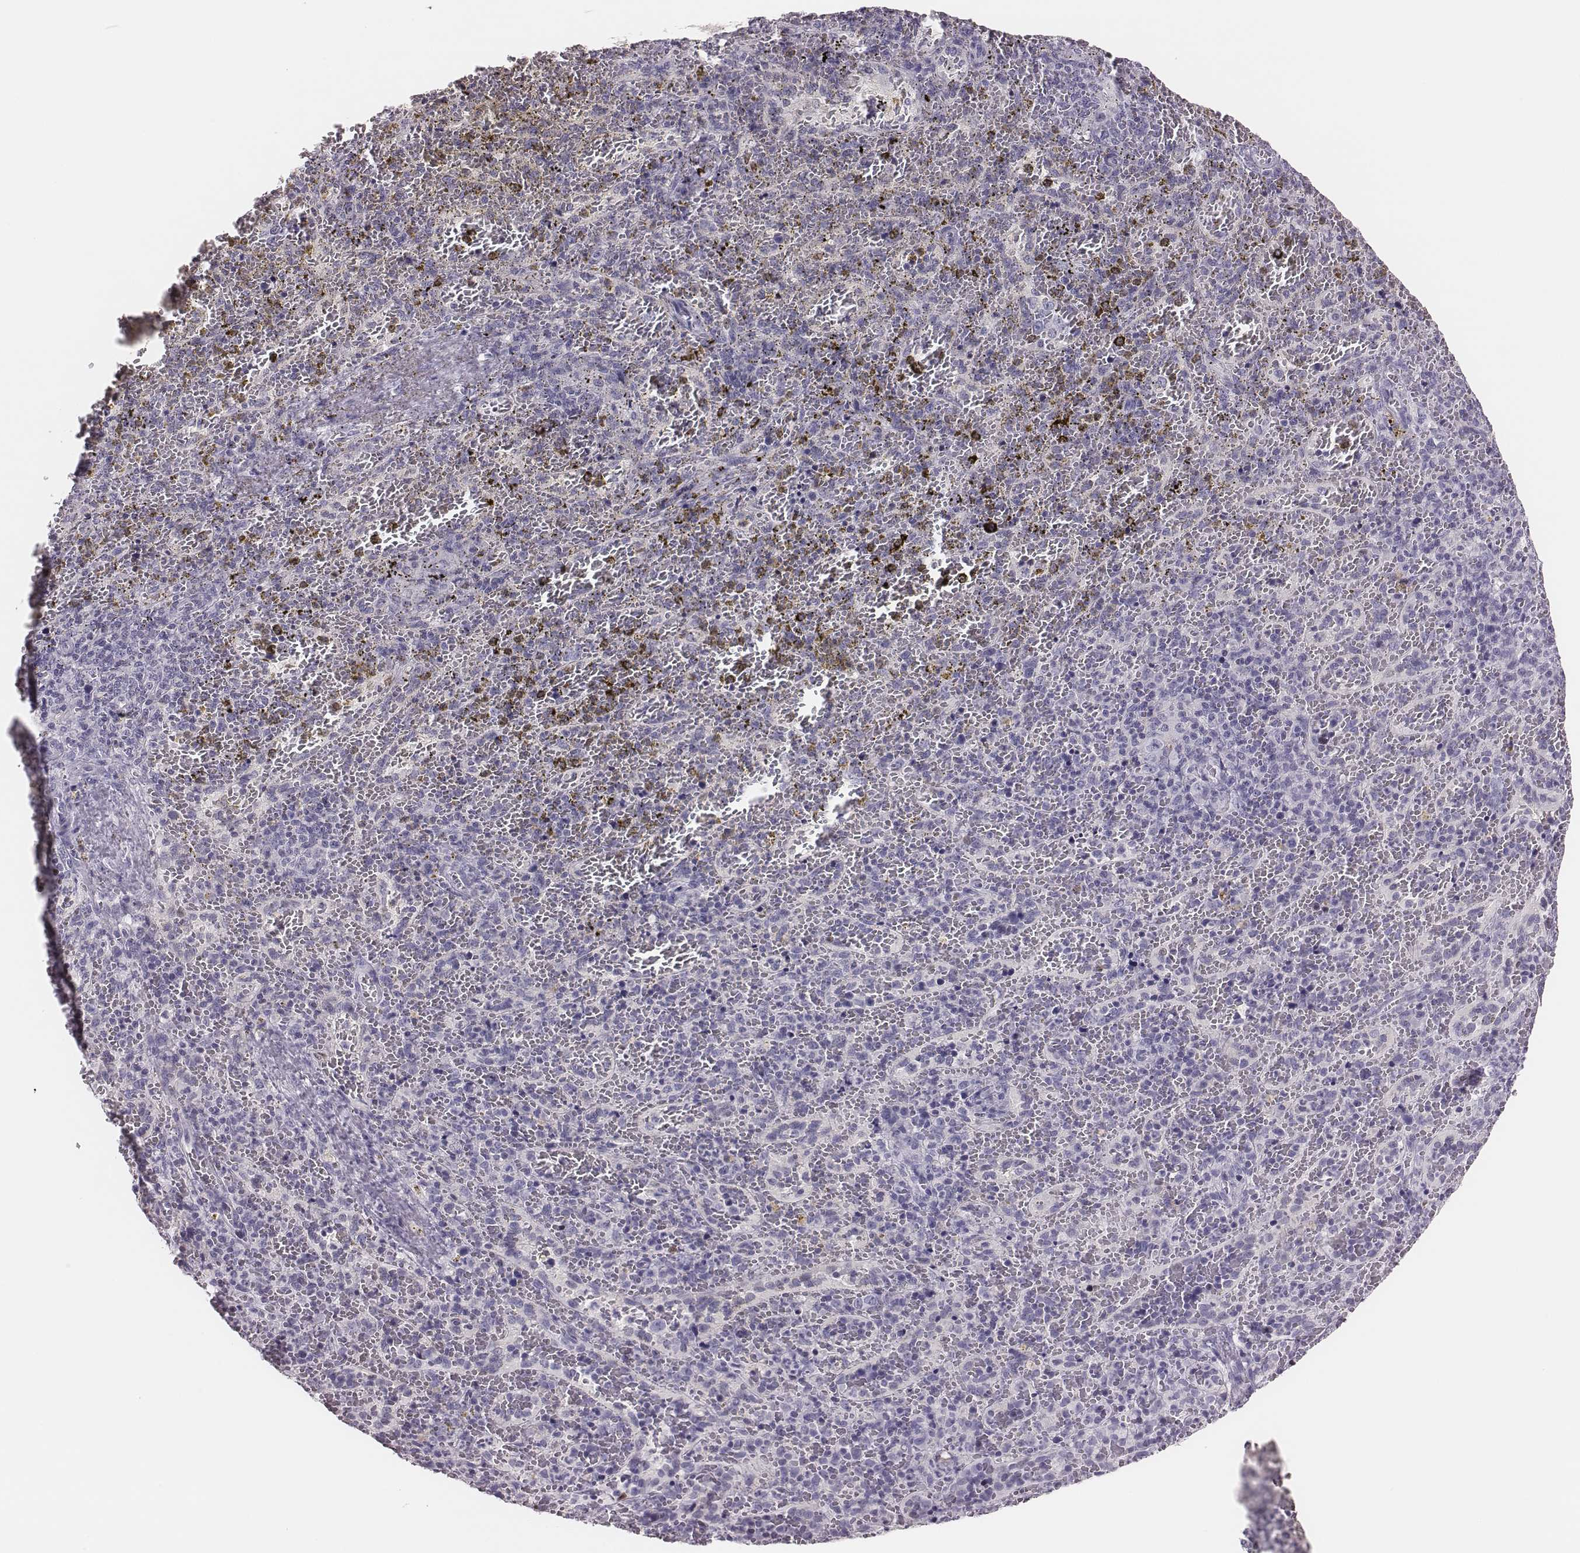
{"staining": {"intensity": "negative", "quantity": "none", "location": "none"}, "tissue": "spleen", "cell_type": "Cells in red pulp", "image_type": "normal", "snomed": [{"axis": "morphology", "description": "Normal tissue, NOS"}, {"axis": "topography", "description": "Spleen"}], "caption": "Cells in red pulp are negative for brown protein staining in benign spleen. (Brightfield microscopy of DAB IHC at high magnification).", "gene": "H1", "patient": {"sex": "female", "age": 50}}